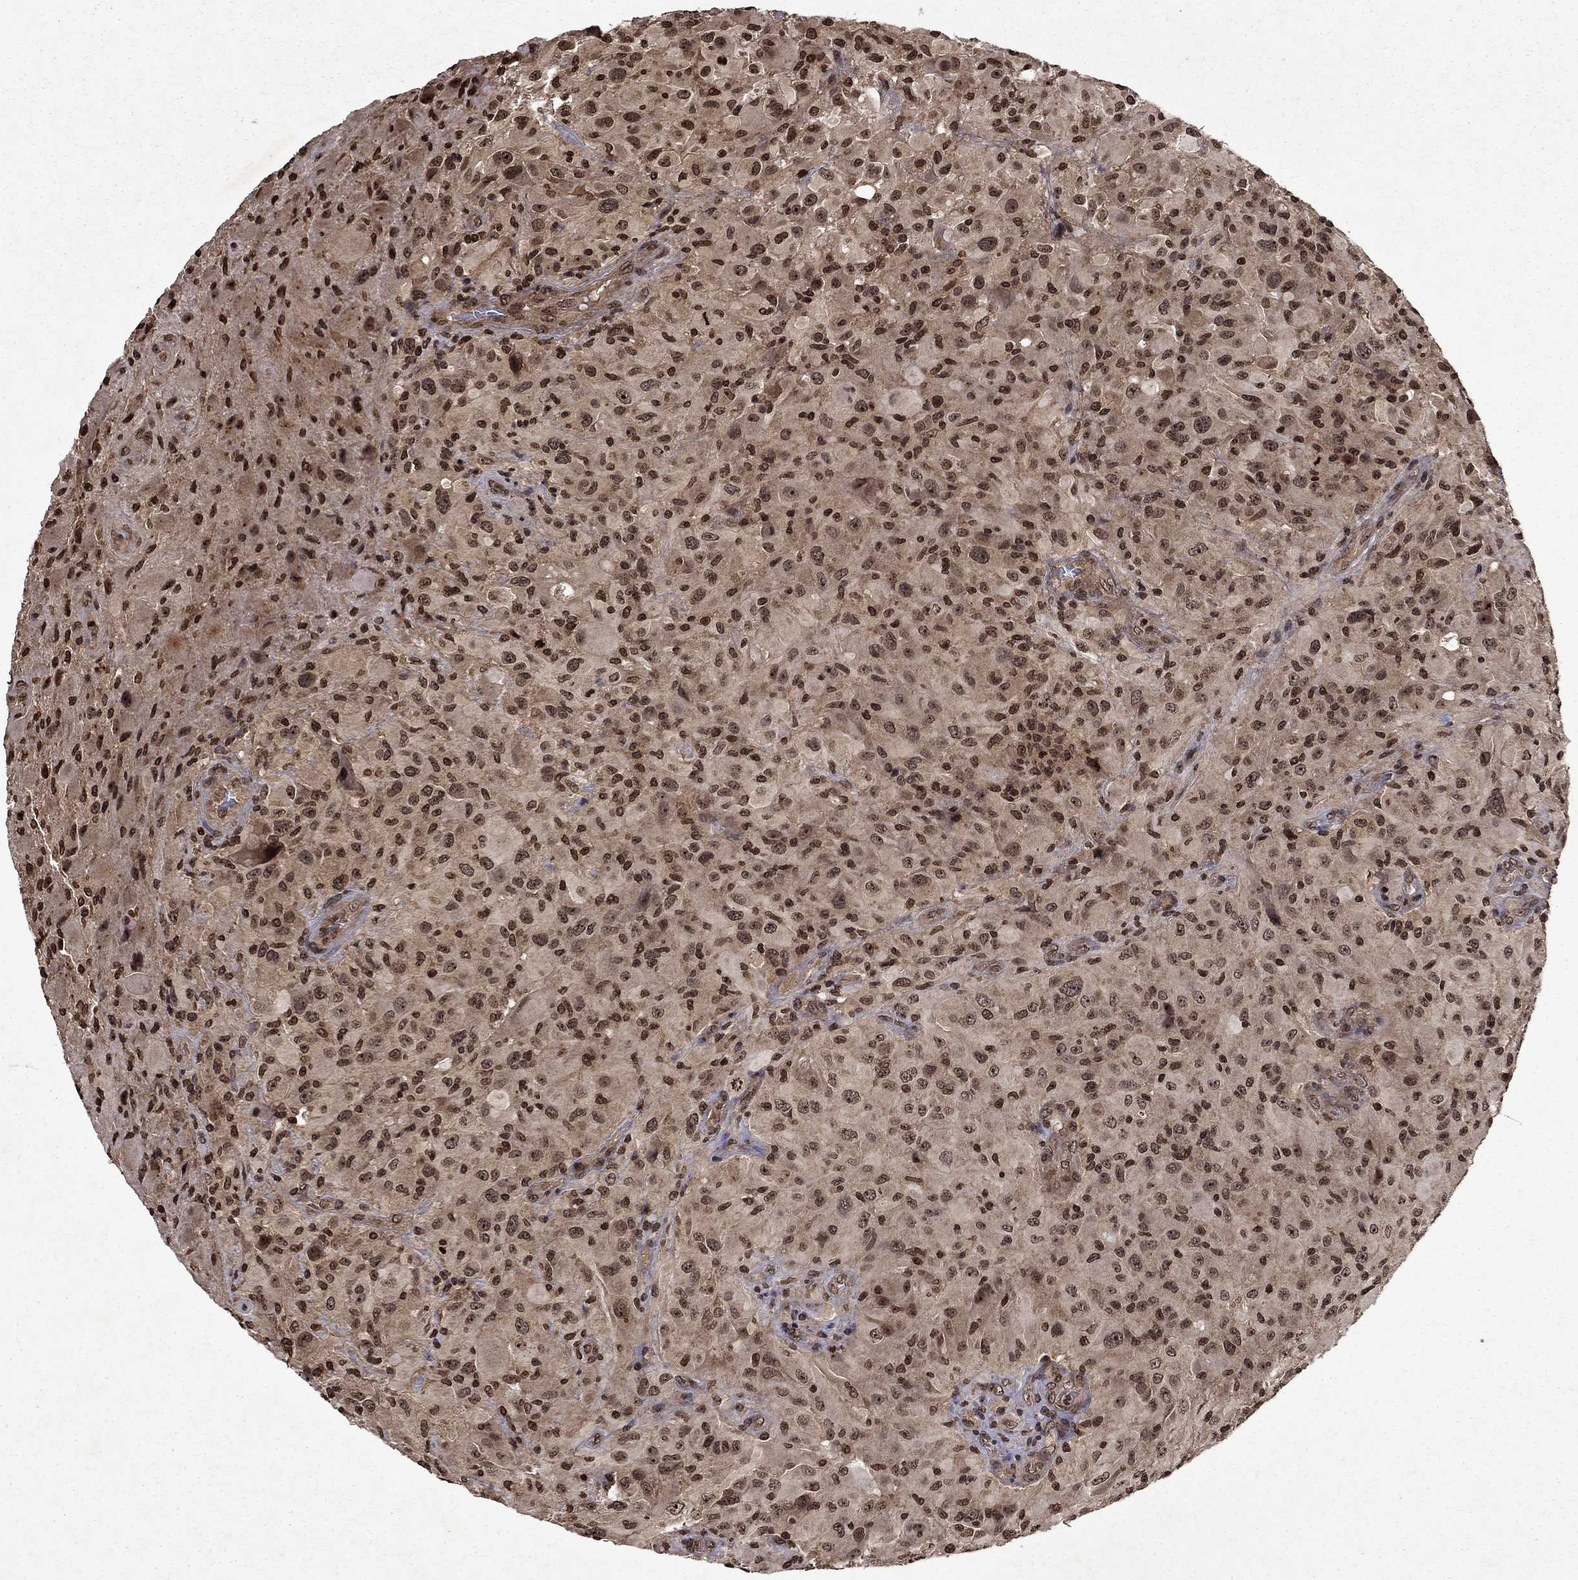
{"staining": {"intensity": "moderate", "quantity": ">75%", "location": "cytoplasmic/membranous,nuclear"}, "tissue": "glioma", "cell_type": "Tumor cells", "image_type": "cancer", "snomed": [{"axis": "morphology", "description": "Glioma, malignant, High grade"}, {"axis": "topography", "description": "Cerebral cortex"}], "caption": "Immunohistochemistry (DAB) staining of malignant high-grade glioma reveals moderate cytoplasmic/membranous and nuclear protein expression in about >75% of tumor cells.", "gene": "PIN4", "patient": {"sex": "male", "age": 35}}